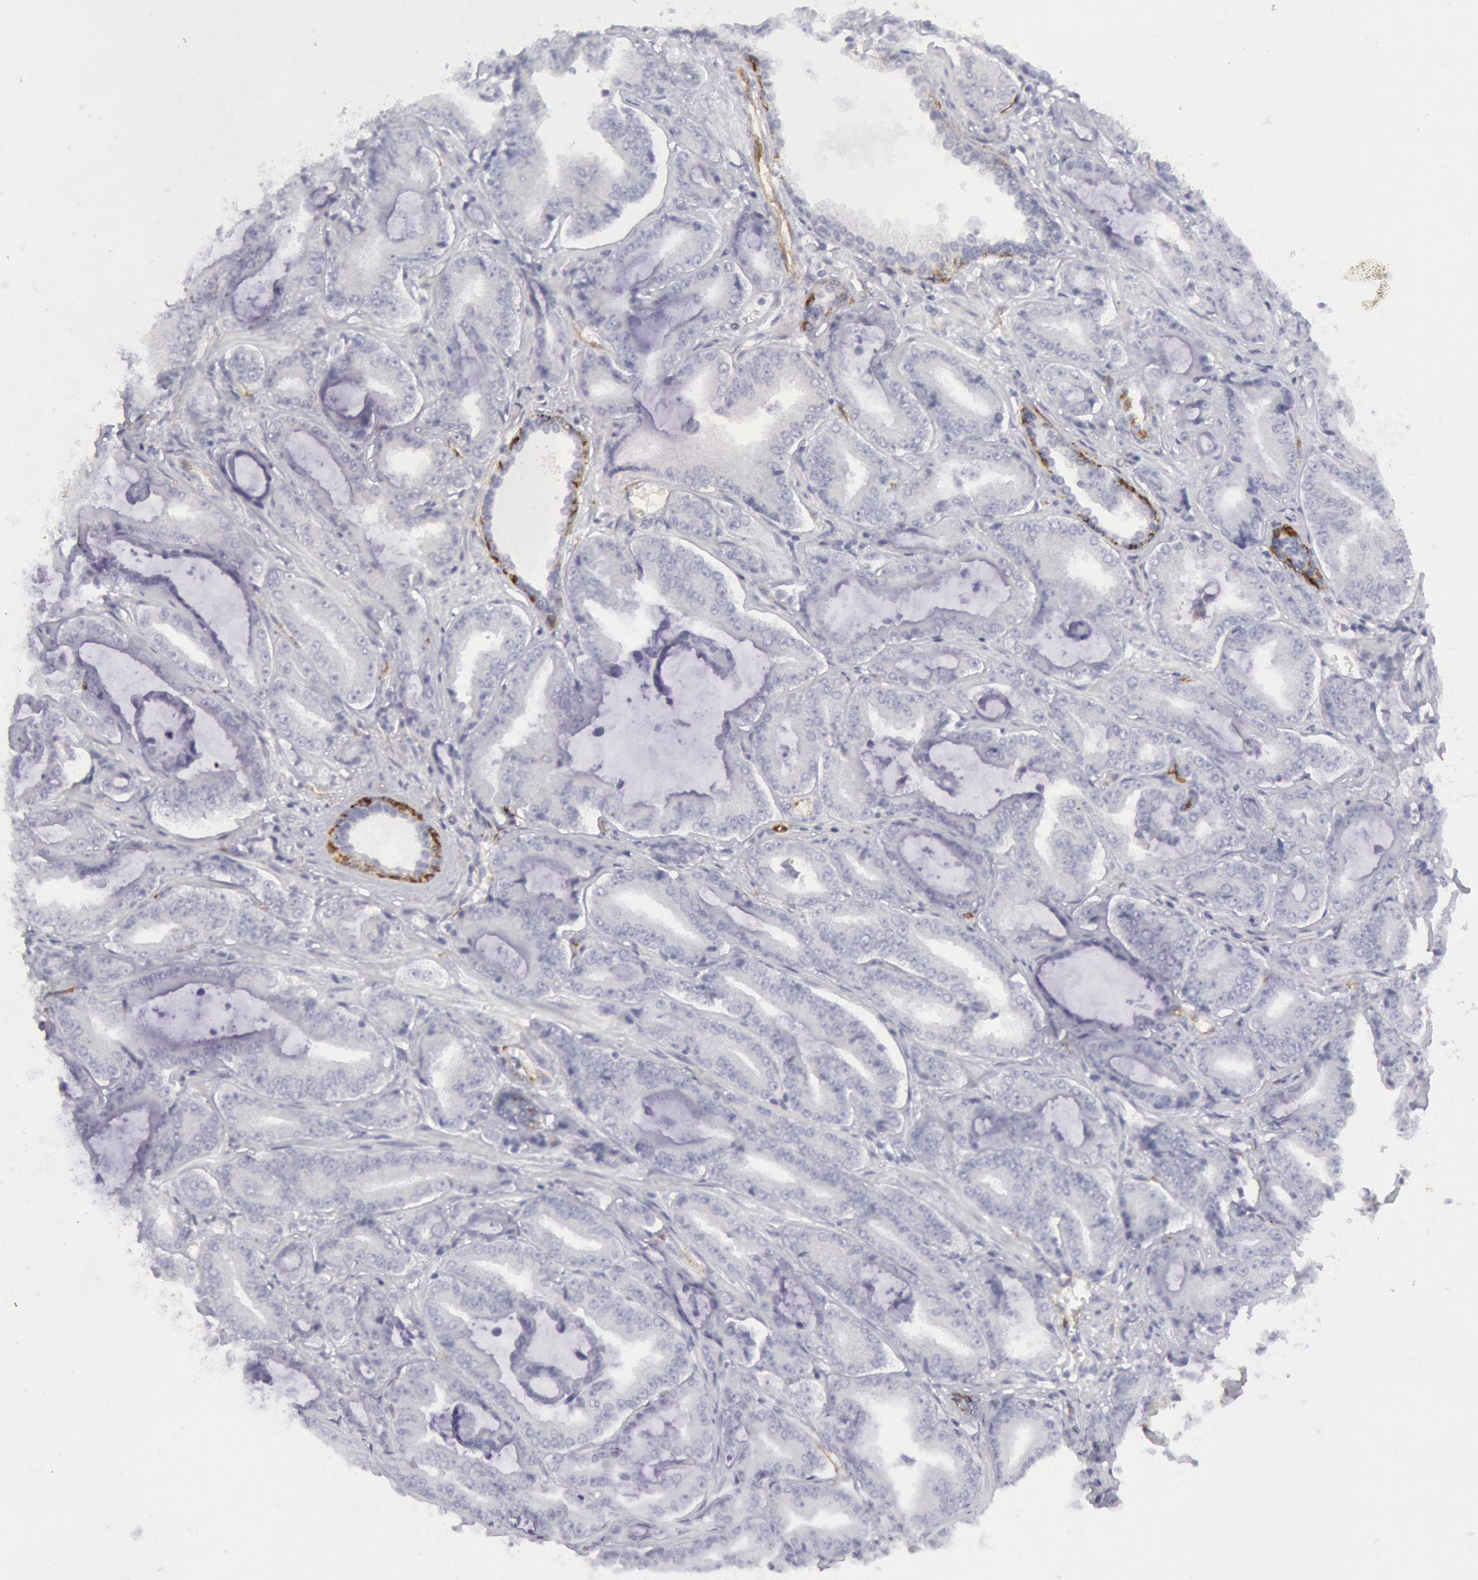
{"staining": {"intensity": "negative", "quantity": "none", "location": "none"}, "tissue": "prostate cancer", "cell_type": "Tumor cells", "image_type": "cancer", "snomed": [{"axis": "morphology", "description": "Adenocarcinoma, Low grade"}, {"axis": "topography", "description": "Prostate"}], "caption": "Tumor cells are negative for brown protein staining in low-grade adenocarcinoma (prostate).", "gene": "CDH13", "patient": {"sex": "male", "age": 65}}